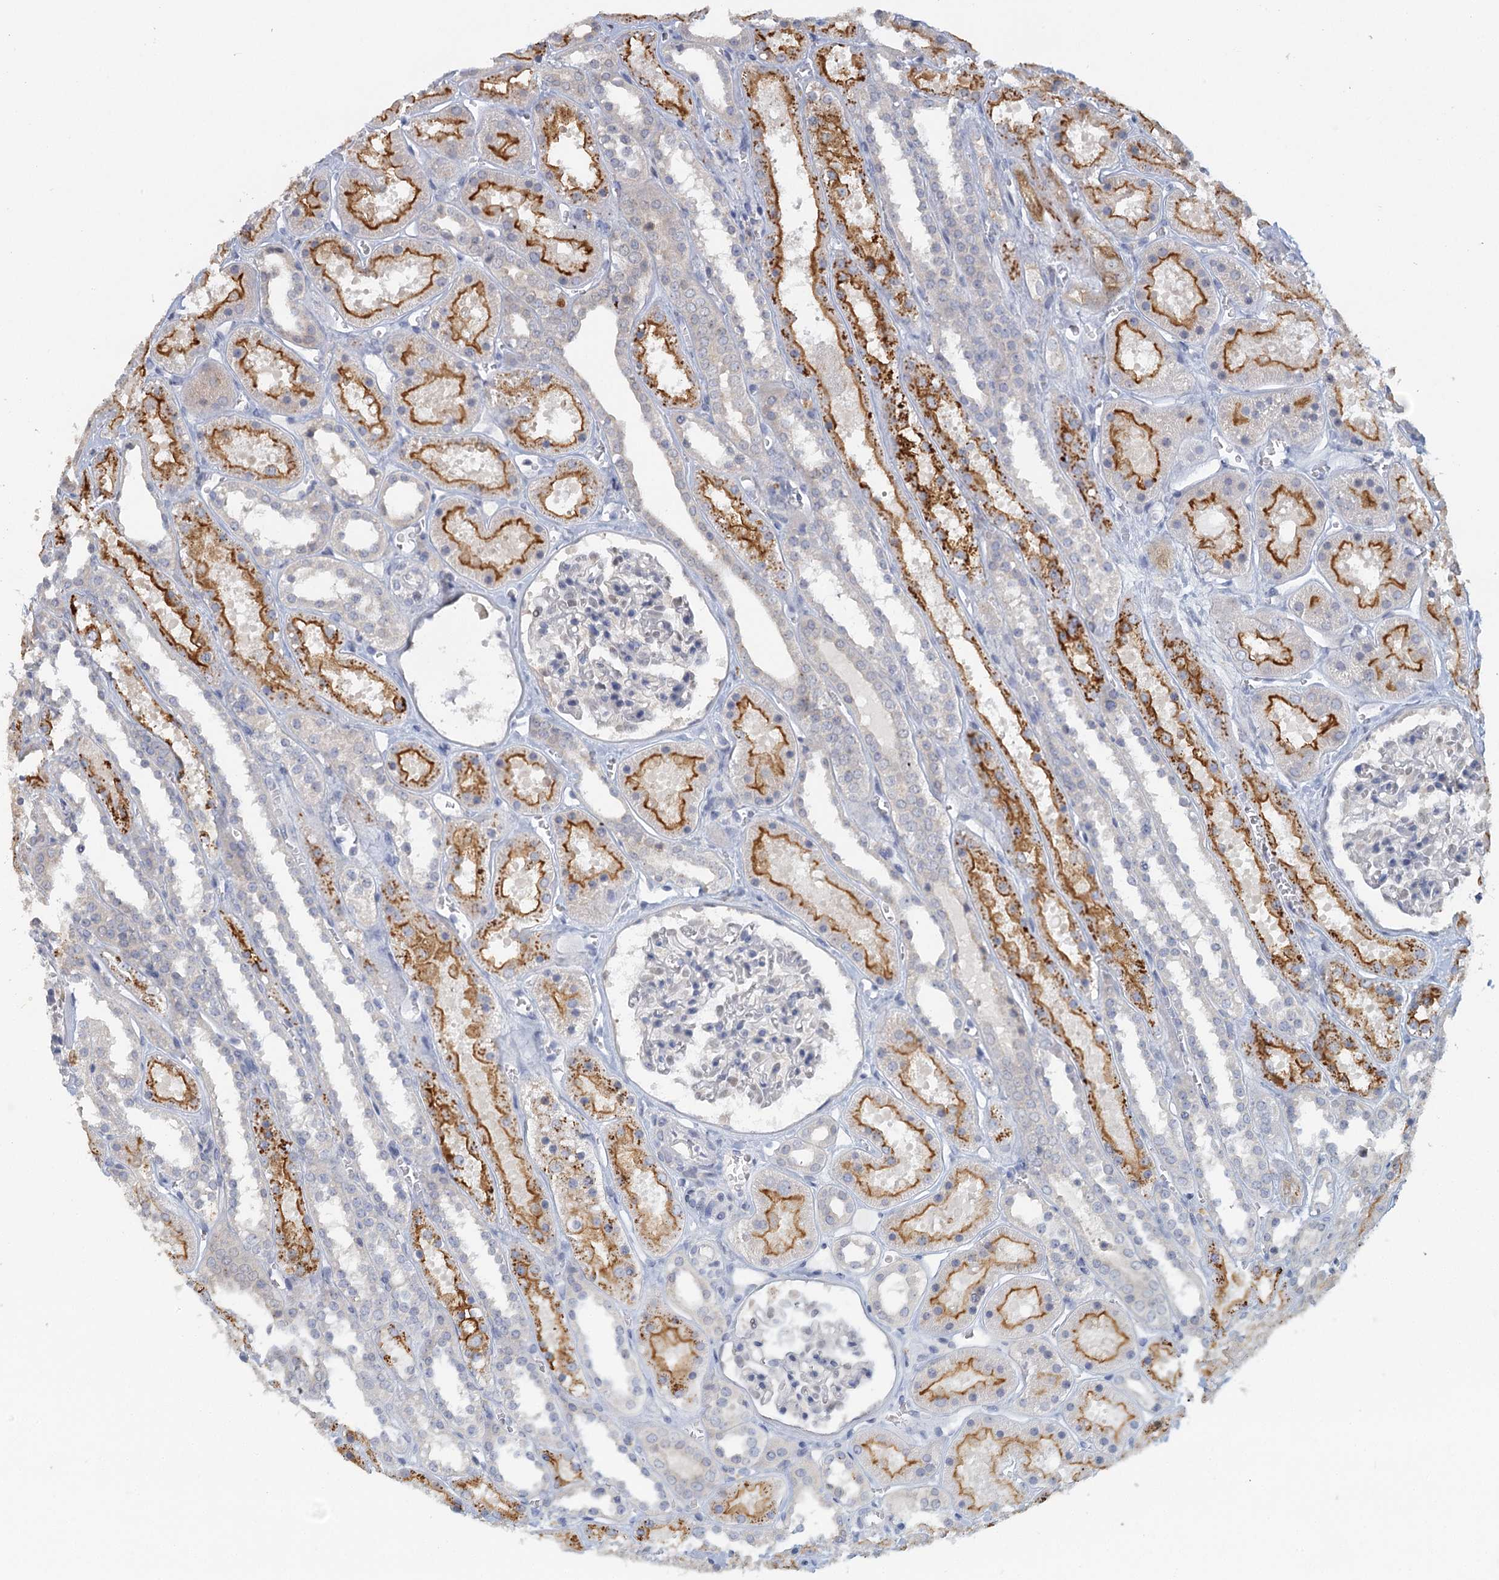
{"staining": {"intensity": "negative", "quantity": "none", "location": "none"}, "tissue": "kidney", "cell_type": "Cells in glomeruli", "image_type": "normal", "snomed": [{"axis": "morphology", "description": "Normal tissue, NOS"}, {"axis": "topography", "description": "Kidney"}], "caption": "Immunohistochemical staining of benign kidney exhibits no significant staining in cells in glomeruli. (Stains: DAB (3,3'-diaminobenzidine) IHC with hematoxylin counter stain, Microscopy: brightfield microscopy at high magnification).", "gene": "MYO7B", "patient": {"sex": "female", "age": 41}}